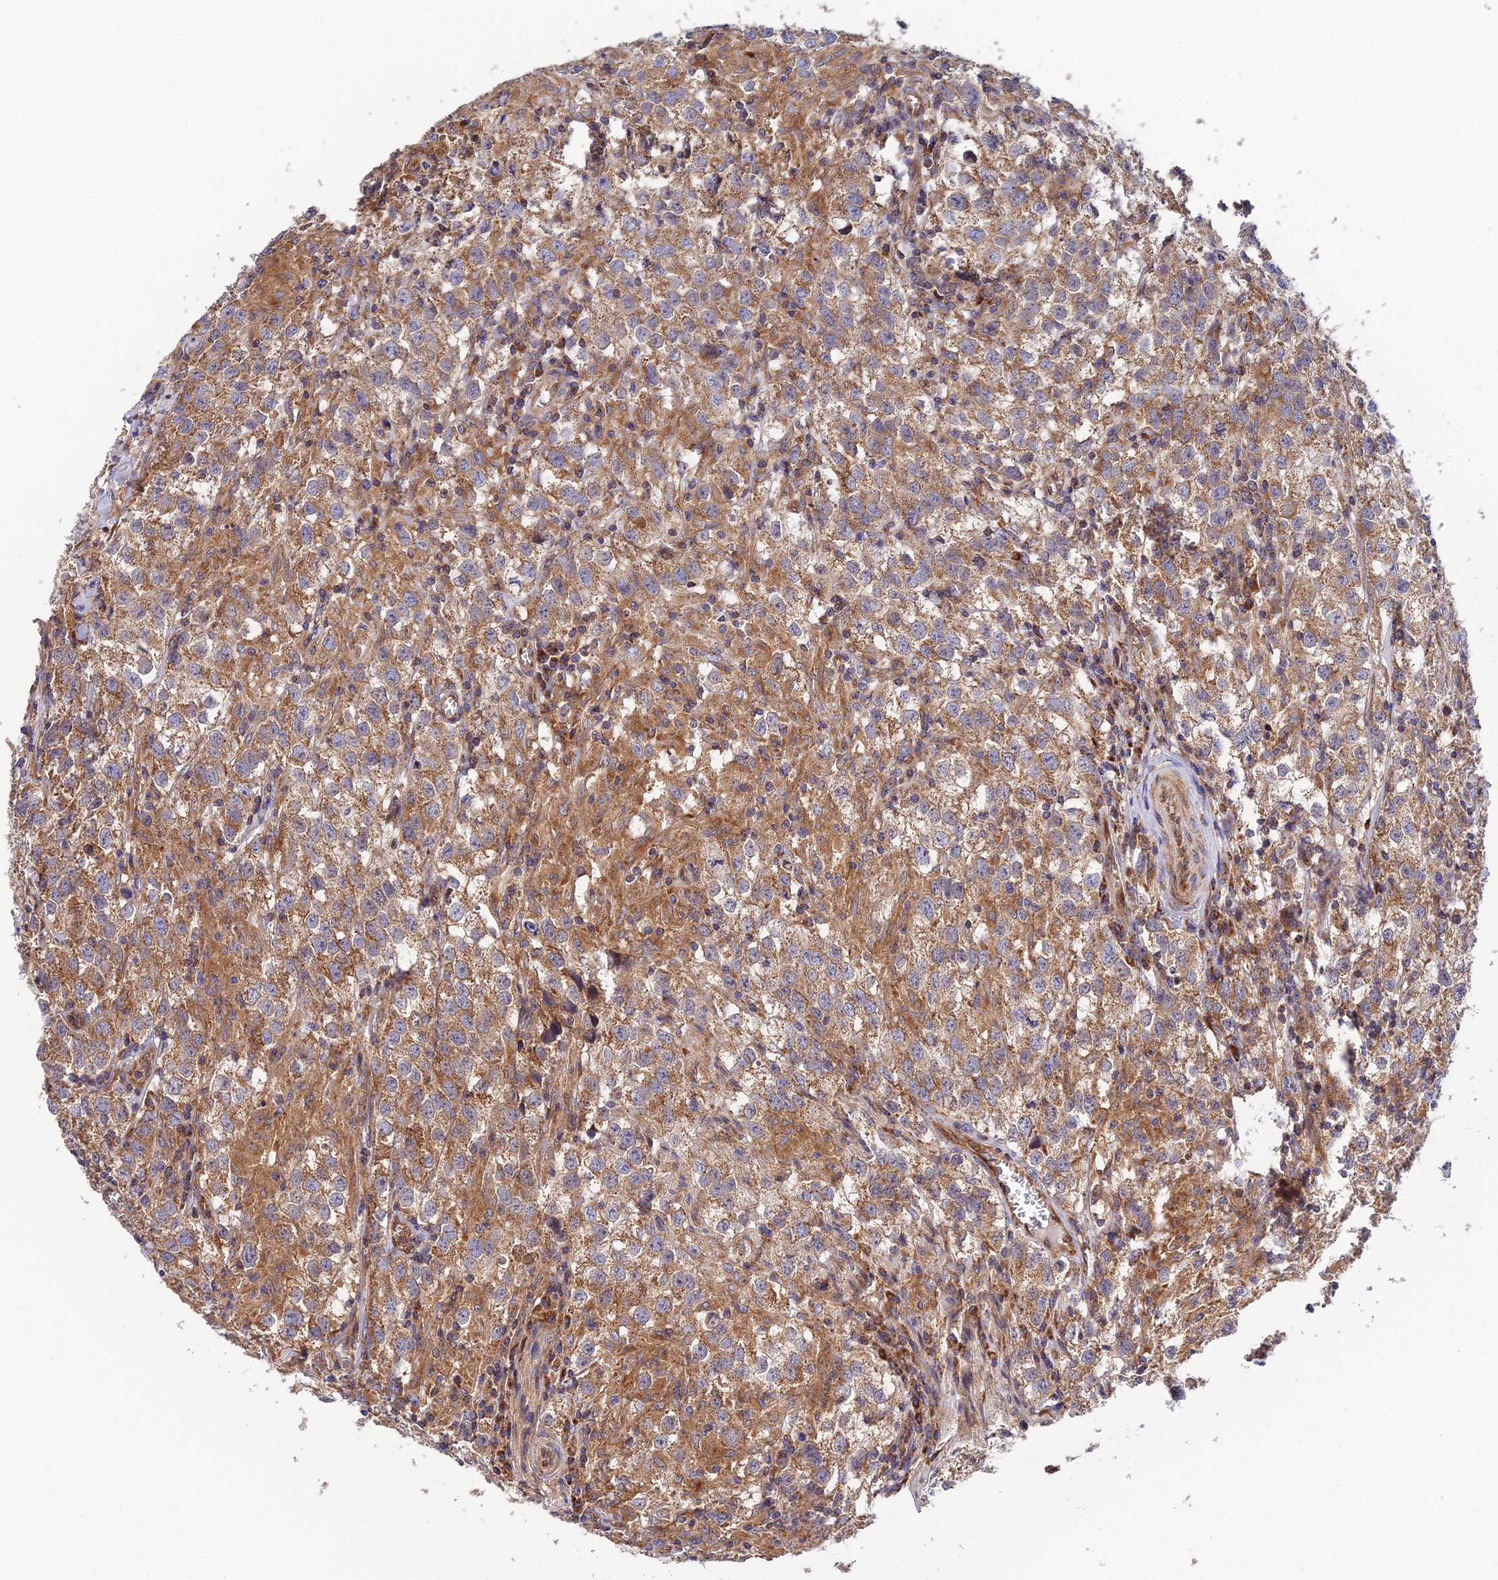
{"staining": {"intensity": "moderate", "quantity": ">75%", "location": "cytoplasmic/membranous"}, "tissue": "testis cancer", "cell_type": "Tumor cells", "image_type": "cancer", "snomed": [{"axis": "morphology", "description": "Seminoma, NOS"}, {"axis": "morphology", "description": "Carcinoma, Embryonal, NOS"}, {"axis": "topography", "description": "Testis"}], "caption": "Human testis cancer (seminoma) stained with a brown dye shows moderate cytoplasmic/membranous positive staining in approximately >75% of tumor cells.", "gene": "PODNL1", "patient": {"sex": "male", "age": 43}}